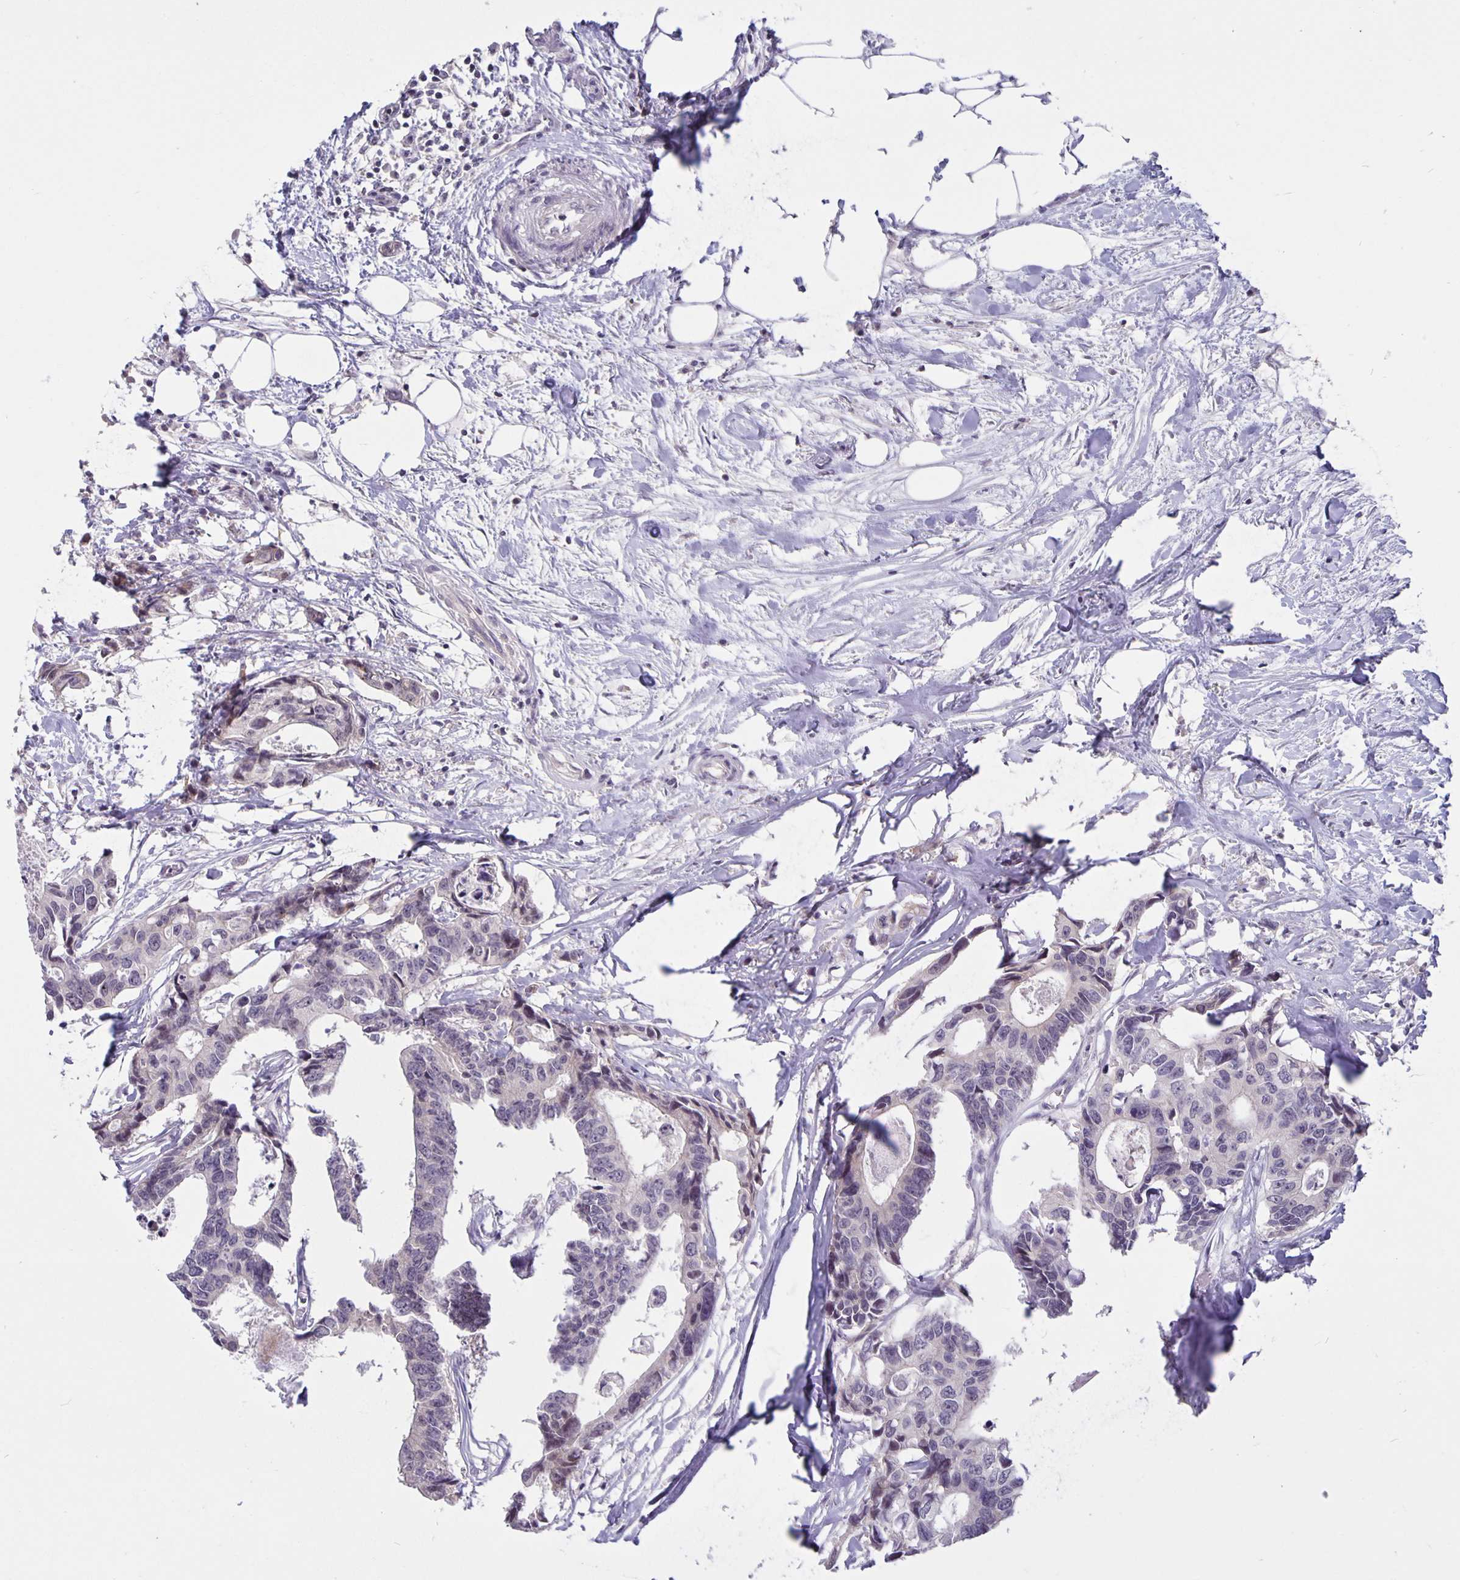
{"staining": {"intensity": "negative", "quantity": "none", "location": "none"}, "tissue": "colorectal cancer", "cell_type": "Tumor cells", "image_type": "cancer", "snomed": [{"axis": "morphology", "description": "Adenocarcinoma, NOS"}, {"axis": "topography", "description": "Rectum"}], "caption": "Colorectal adenocarcinoma stained for a protein using immunohistochemistry demonstrates no positivity tumor cells.", "gene": "ARVCF", "patient": {"sex": "male", "age": 57}}